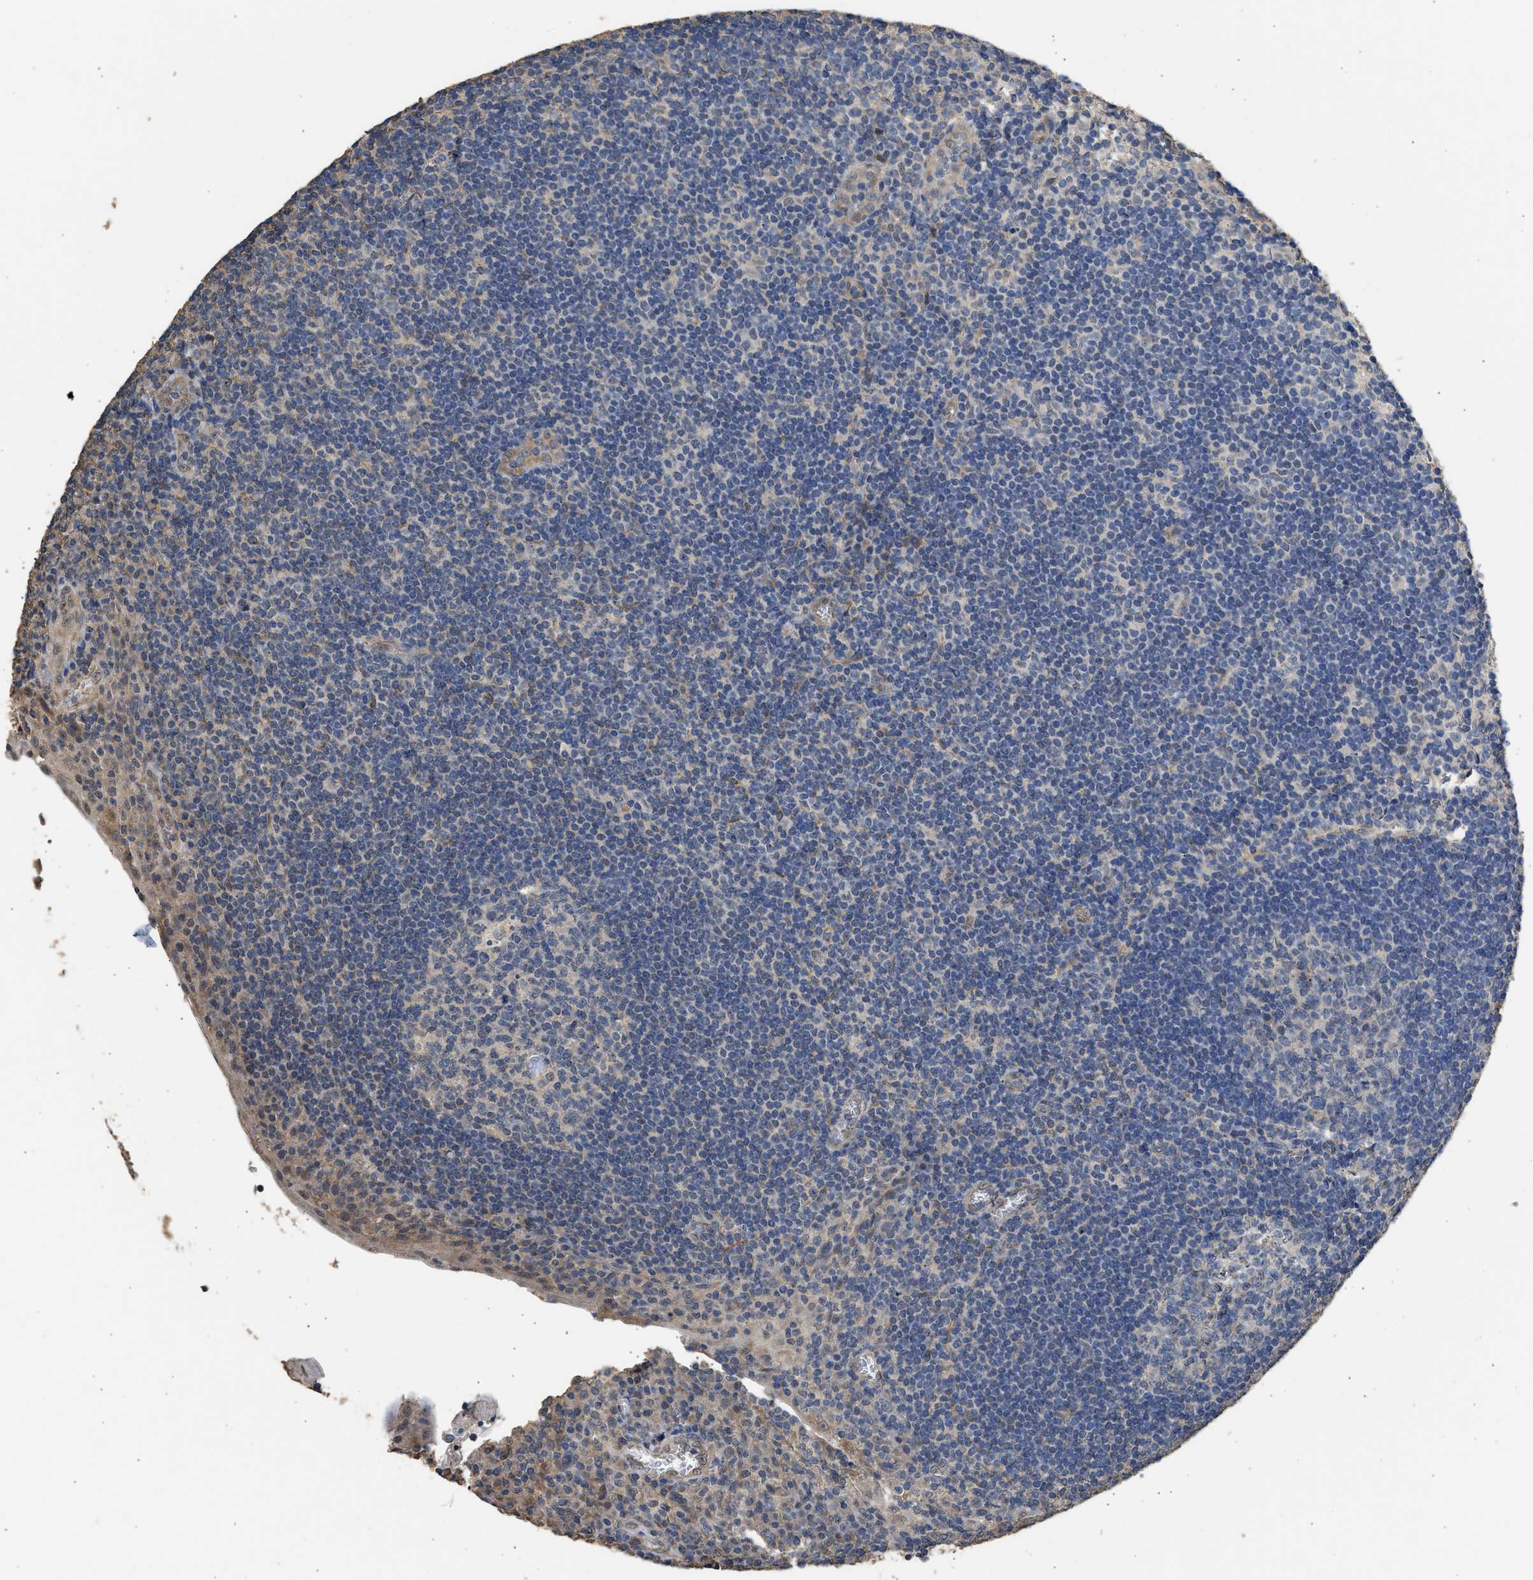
{"staining": {"intensity": "negative", "quantity": "none", "location": "none"}, "tissue": "tonsil", "cell_type": "Germinal center cells", "image_type": "normal", "snomed": [{"axis": "morphology", "description": "Normal tissue, NOS"}, {"axis": "topography", "description": "Tonsil"}], "caption": "Normal tonsil was stained to show a protein in brown. There is no significant expression in germinal center cells.", "gene": "SPINT2", "patient": {"sex": "male", "age": 37}}